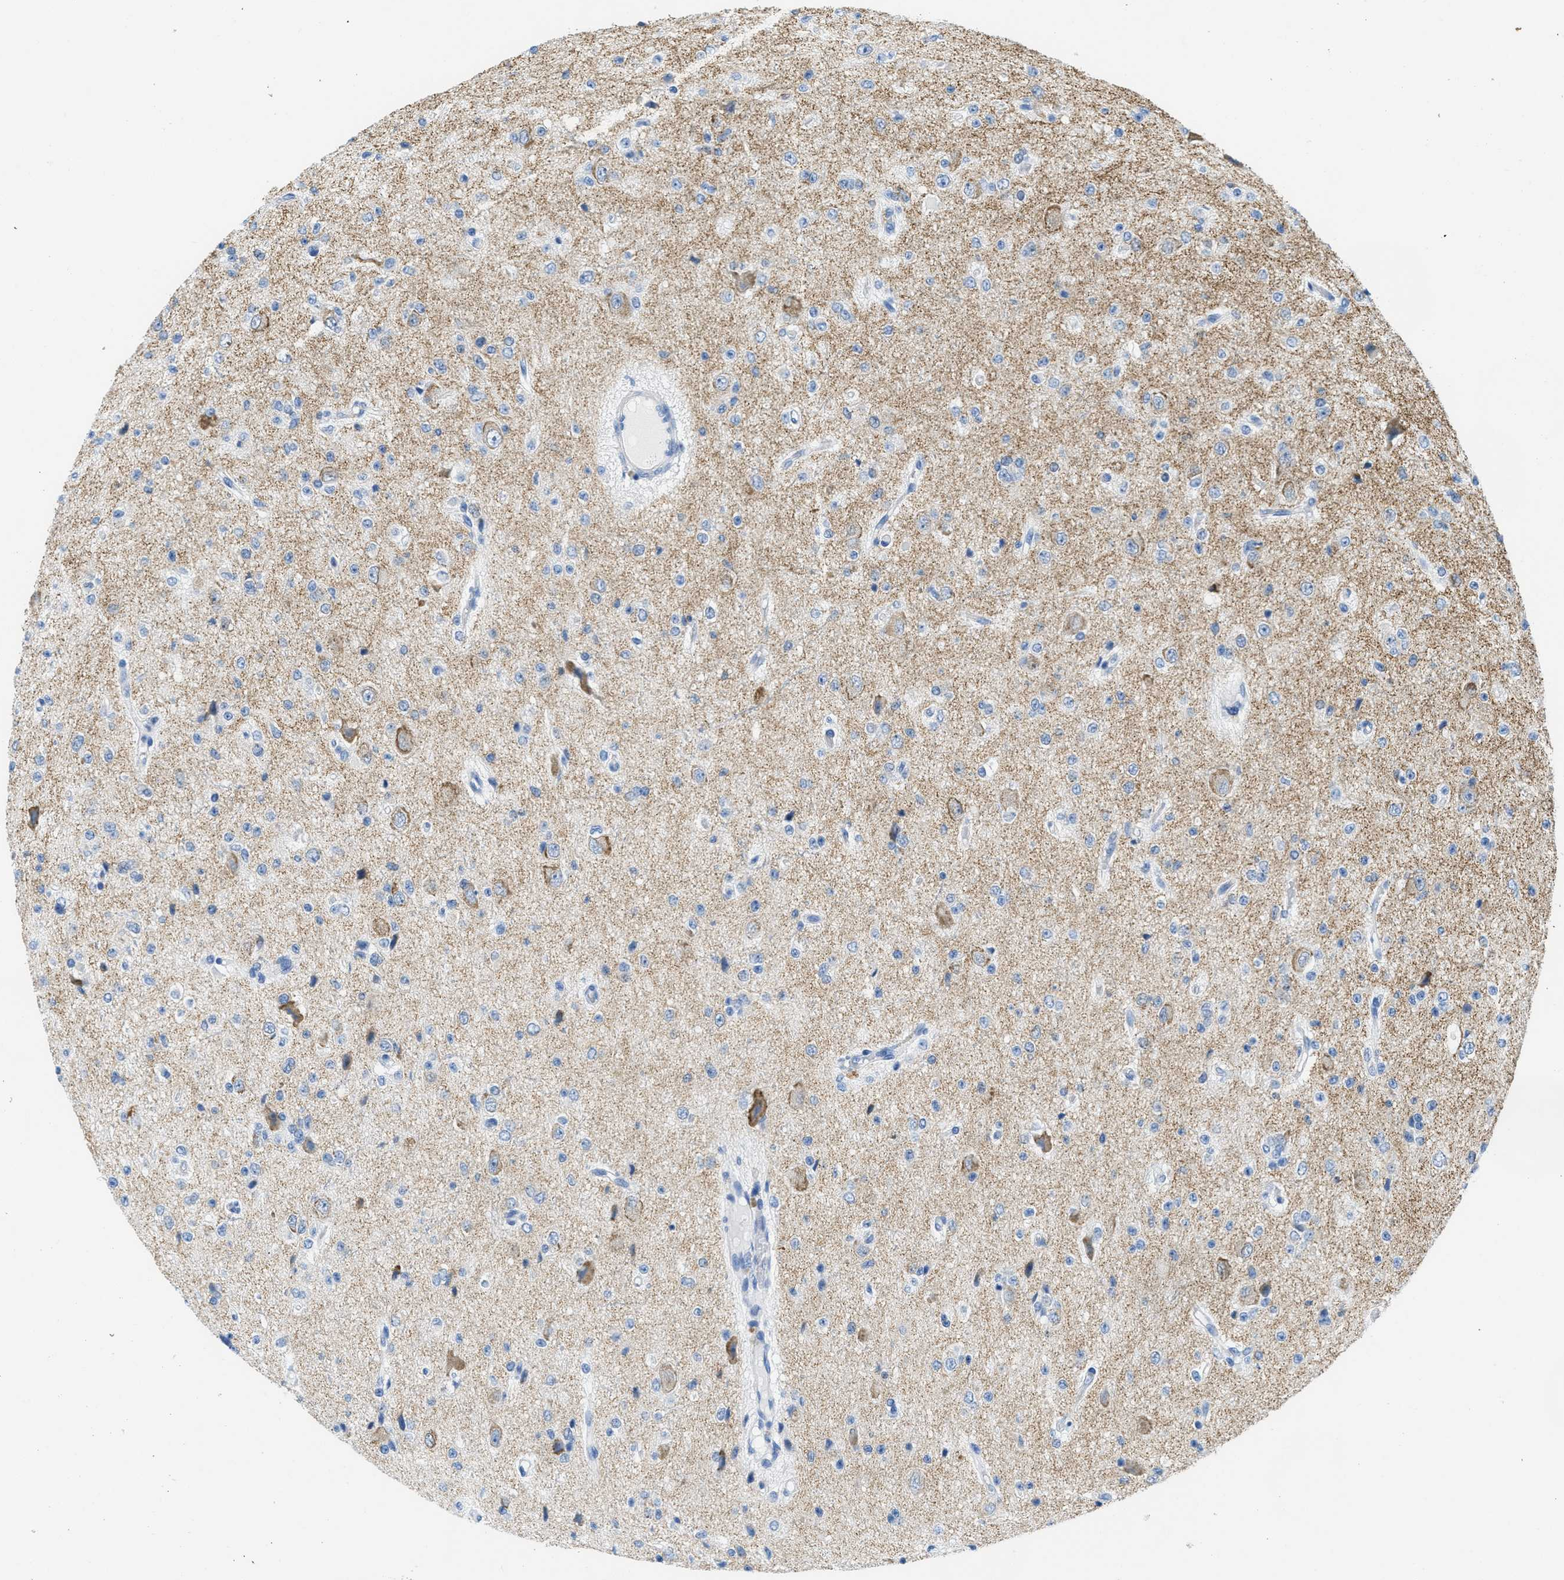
{"staining": {"intensity": "weak", "quantity": "<25%", "location": "cytoplasmic/membranous"}, "tissue": "glioma", "cell_type": "Tumor cells", "image_type": "cancer", "snomed": [{"axis": "morphology", "description": "Glioma, malignant, High grade"}, {"axis": "topography", "description": "pancreas cauda"}], "caption": "Immunohistochemistry (IHC) histopathology image of glioma stained for a protein (brown), which demonstrates no staining in tumor cells.", "gene": "PTDSS1", "patient": {"sex": "male", "age": 60}}